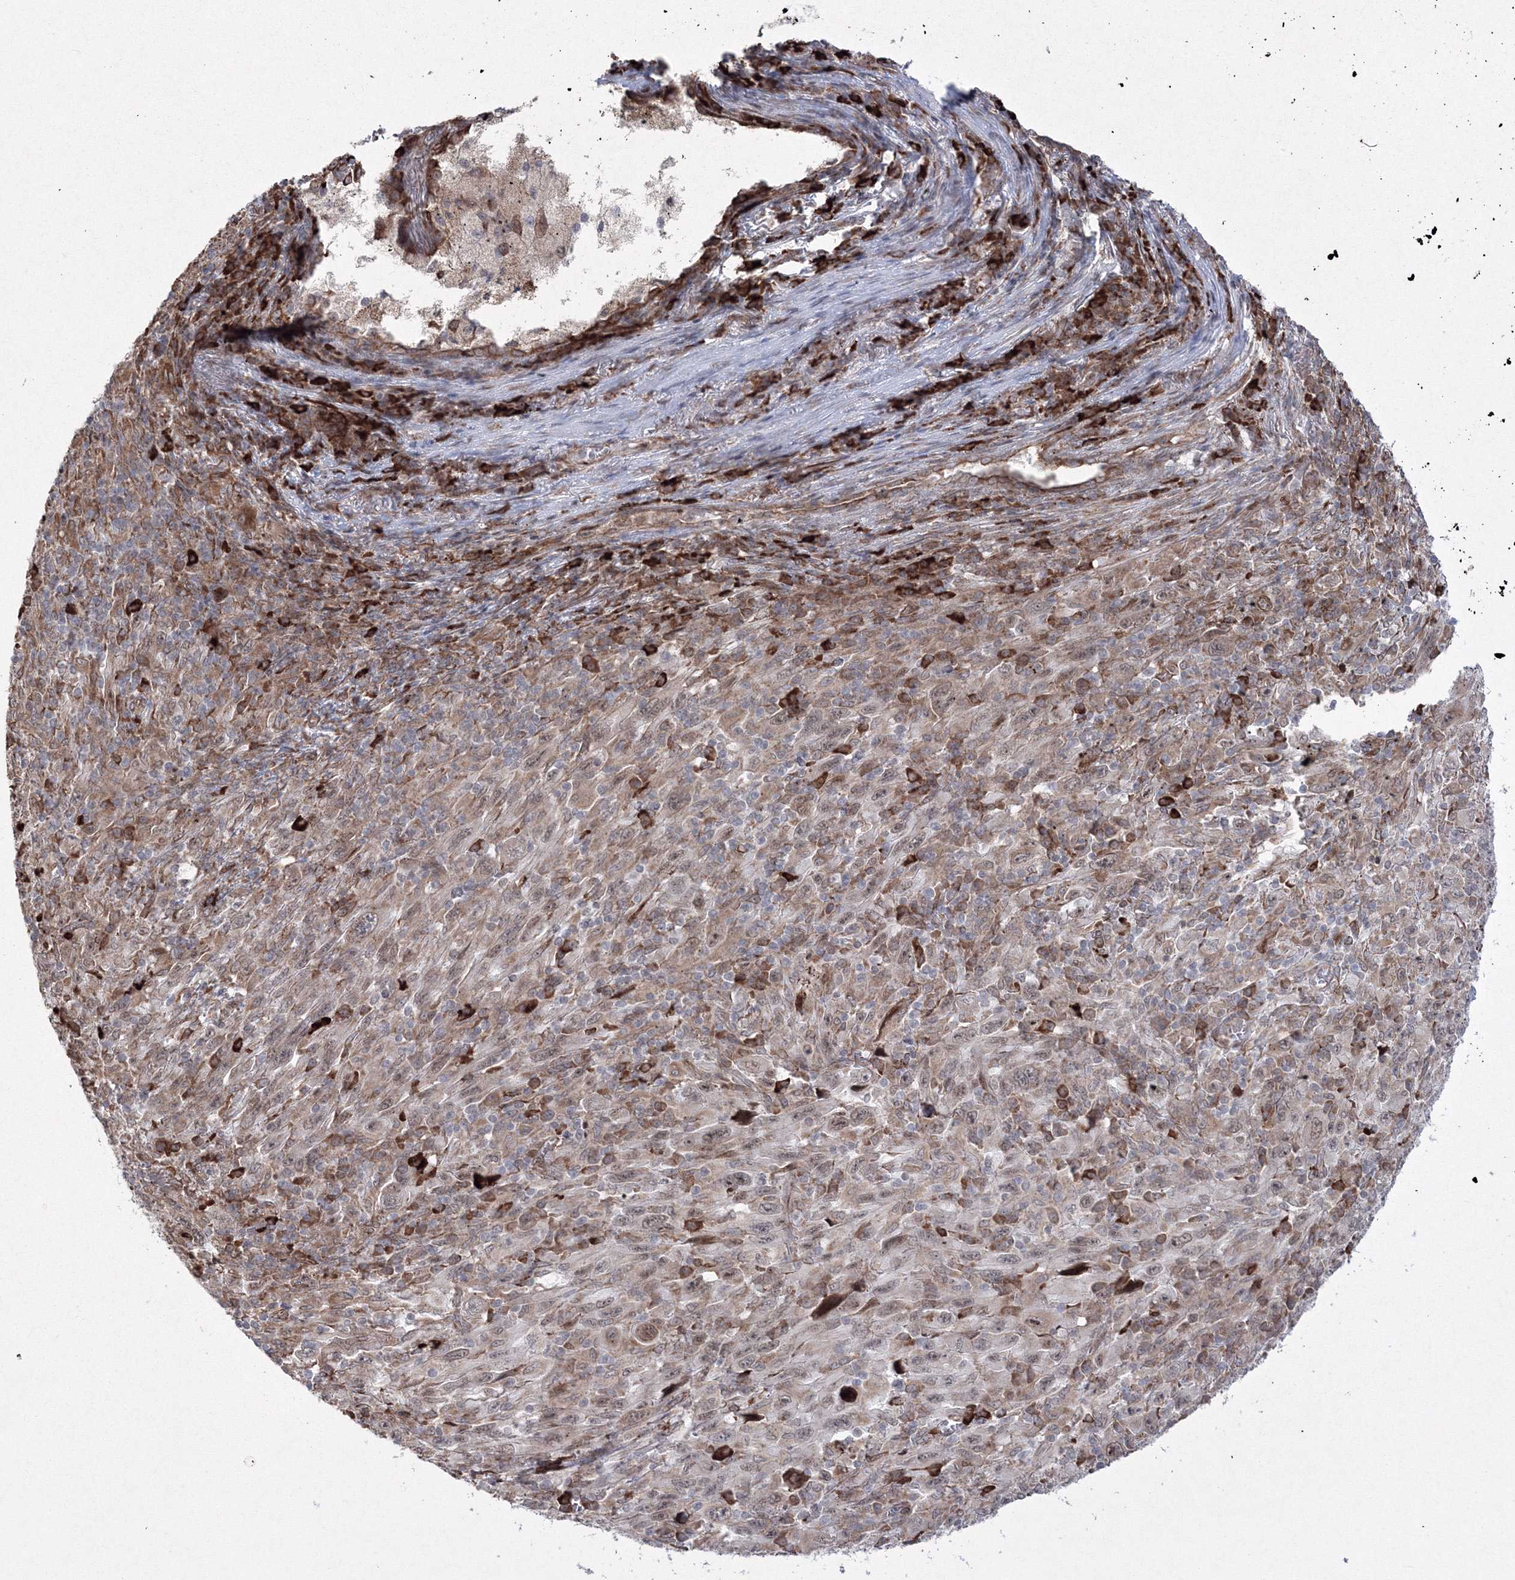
{"staining": {"intensity": "weak", "quantity": ">75%", "location": "cytoplasmic/membranous,nuclear"}, "tissue": "melanoma", "cell_type": "Tumor cells", "image_type": "cancer", "snomed": [{"axis": "morphology", "description": "Malignant melanoma, Metastatic site"}, {"axis": "topography", "description": "Skin"}], "caption": "A photomicrograph of human malignant melanoma (metastatic site) stained for a protein shows weak cytoplasmic/membranous and nuclear brown staining in tumor cells. (Stains: DAB in brown, nuclei in blue, Microscopy: brightfield microscopy at high magnification).", "gene": "EFCAB12", "patient": {"sex": "female", "age": 56}}